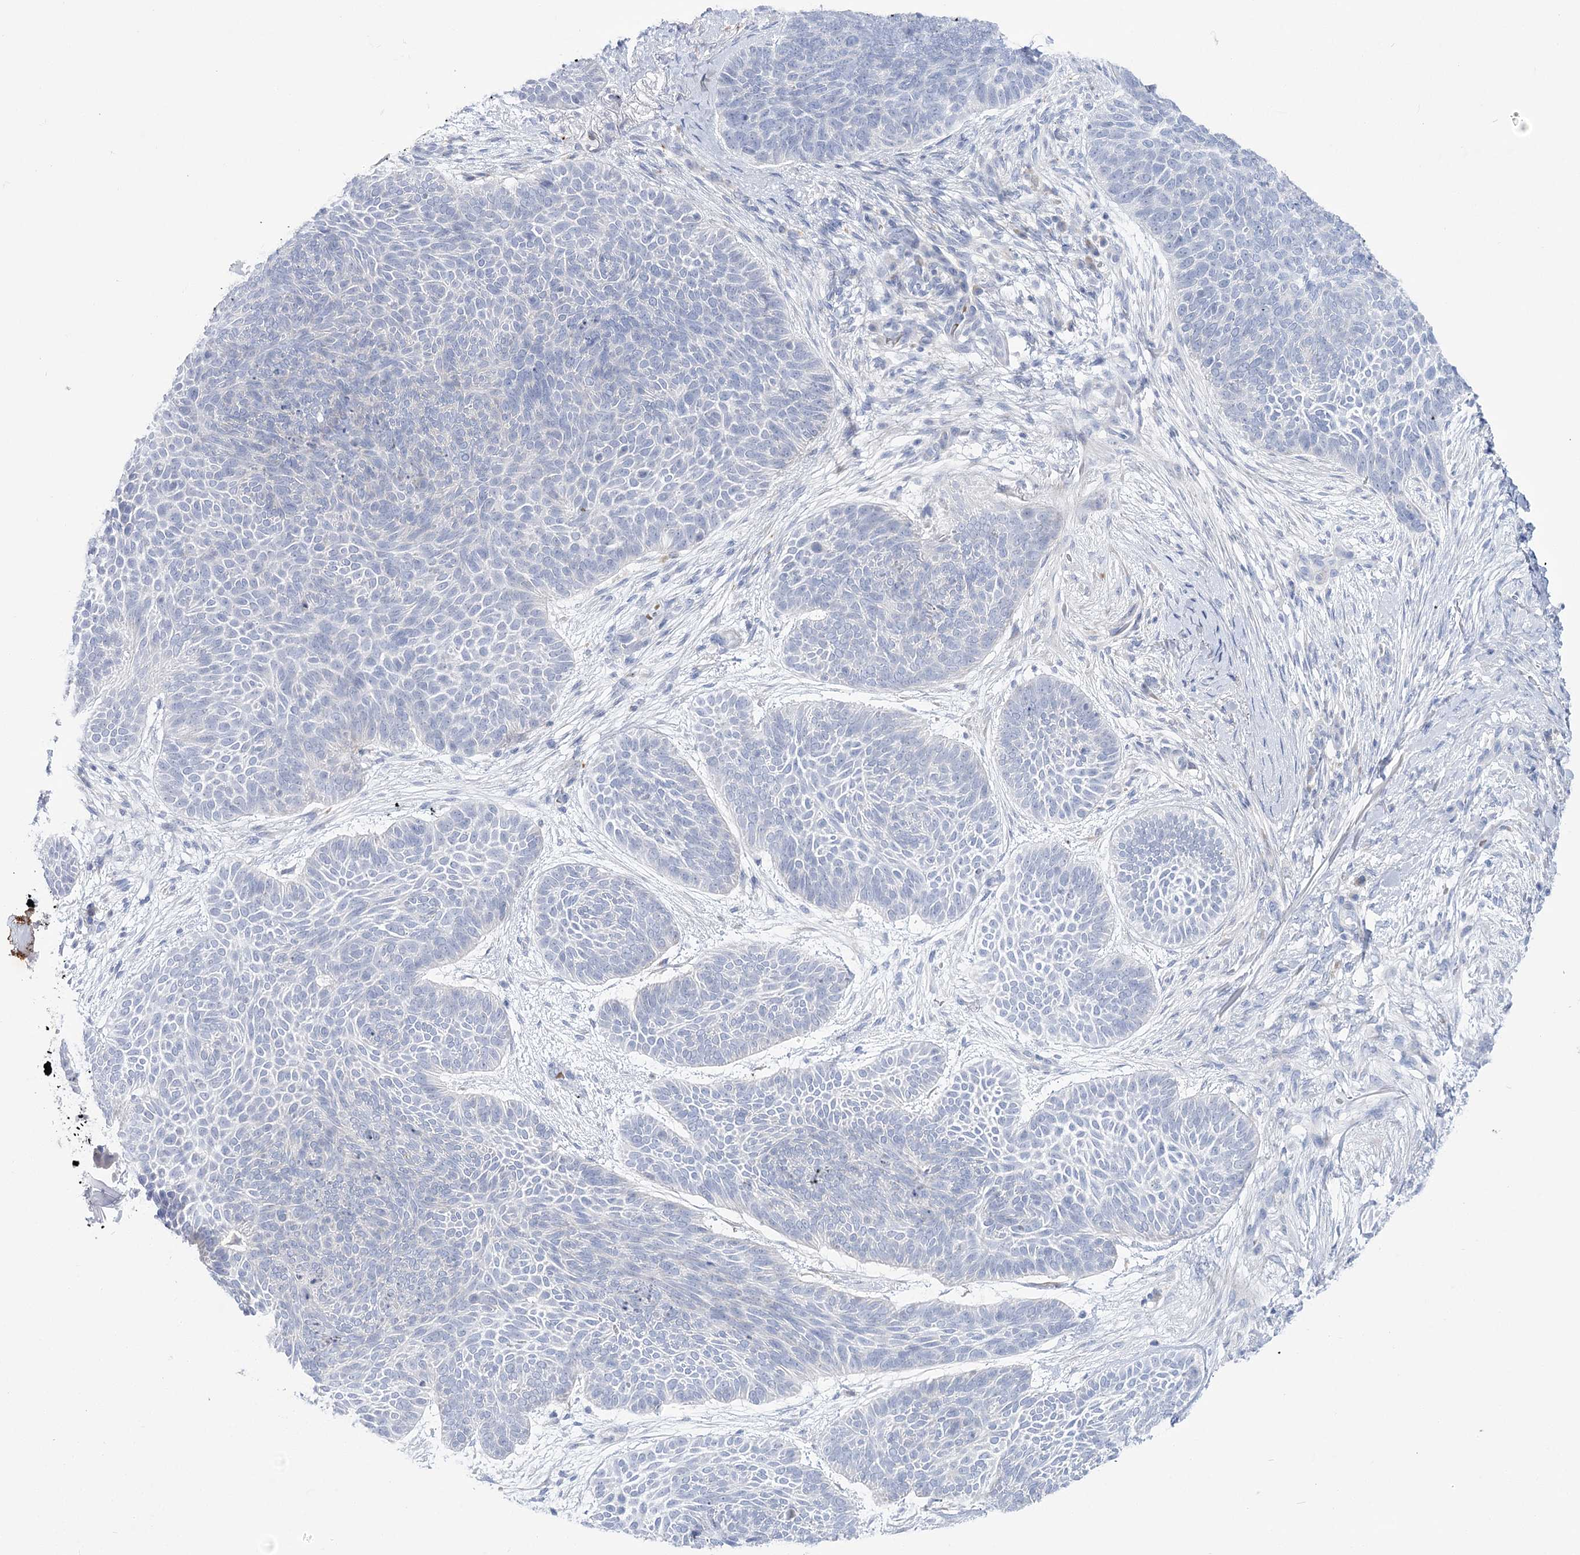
{"staining": {"intensity": "negative", "quantity": "none", "location": "none"}, "tissue": "skin cancer", "cell_type": "Tumor cells", "image_type": "cancer", "snomed": [{"axis": "morphology", "description": "Basal cell carcinoma"}, {"axis": "topography", "description": "Skin"}], "caption": "This is an IHC histopathology image of human skin cancer. There is no expression in tumor cells.", "gene": "SIAE", "patient": {"sex": "male", "age": 85}}